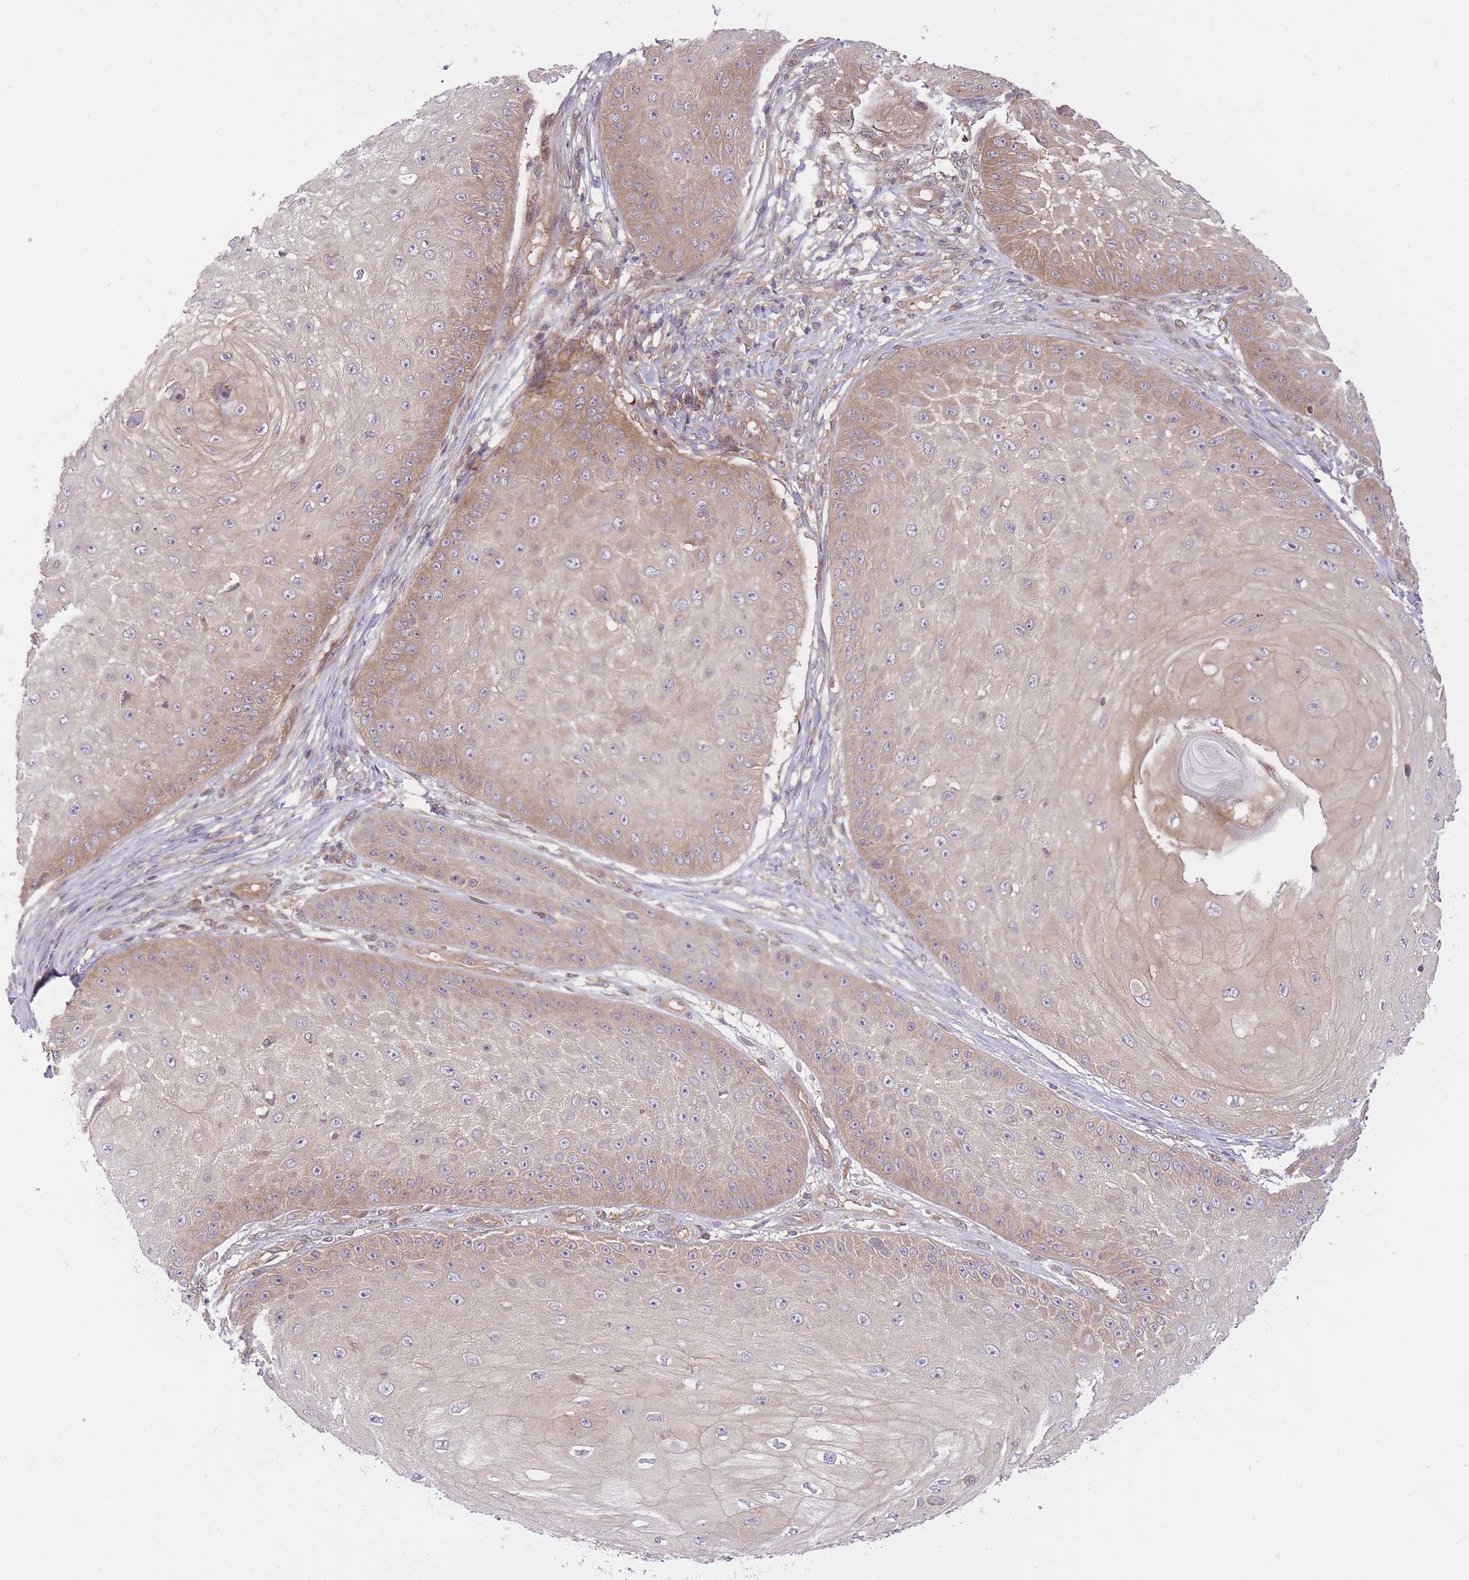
{"staining": {"intensity": "weak", "quantity": "25%-75%", "location": "cytoplasmic/membranous"}, "tissue": "skin cancer", "cell_type": "Tumor cells", "image_type": "cancer", "snomed": [{"axis": "morphology", "description": "Squamous cell carcinoma, NOS"}, {"axis": "topography", "description": "Skin"}], "caption": "Immunohistochemistry (DAB) staining of human skin squamous cell carcinoma reveals weak cytoplasmic/membranous protein expression in about 25%-75% of tumor cells.", "gene": "PREP", "patient": {"sex": "male", "age": 70}}